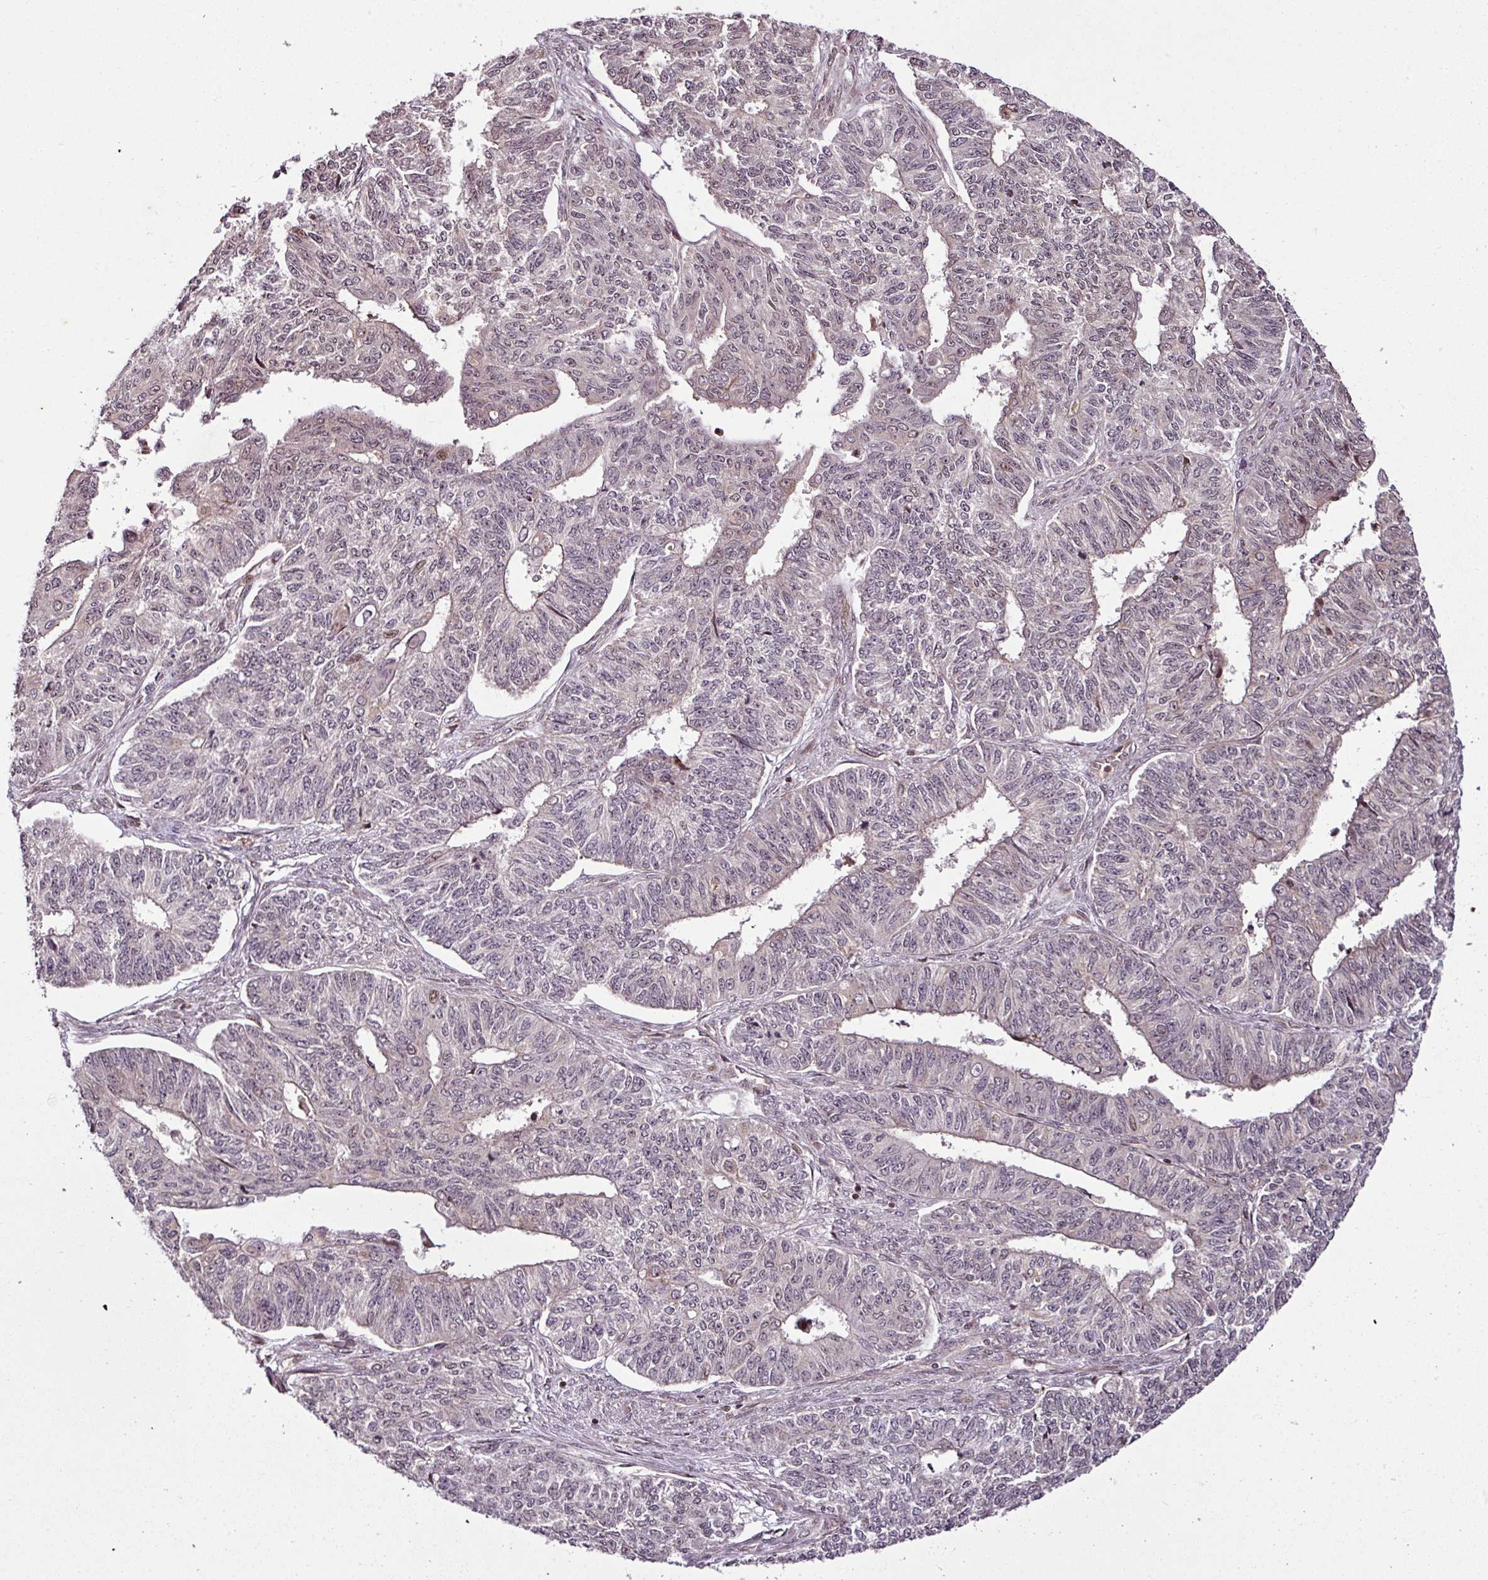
{"staining": {"intensity": "negative", "quantity": "none", "location": "none"}, "tissue": "endometrial cancer", "cell_type": "Tumor cells", "image_type": "cancer", "snomed": [{"axis": "morphology", "description": "Adenocarcinoma, NOS"}, {"axis": "topography", "description": "Endometrium"}], "caption": "An IHC image of endometrial cancer is shown. There is no staining in tumor cells of endometrial cancer.", "gene": "COPRS", "patient": {"sex": "female", "age": 32}}